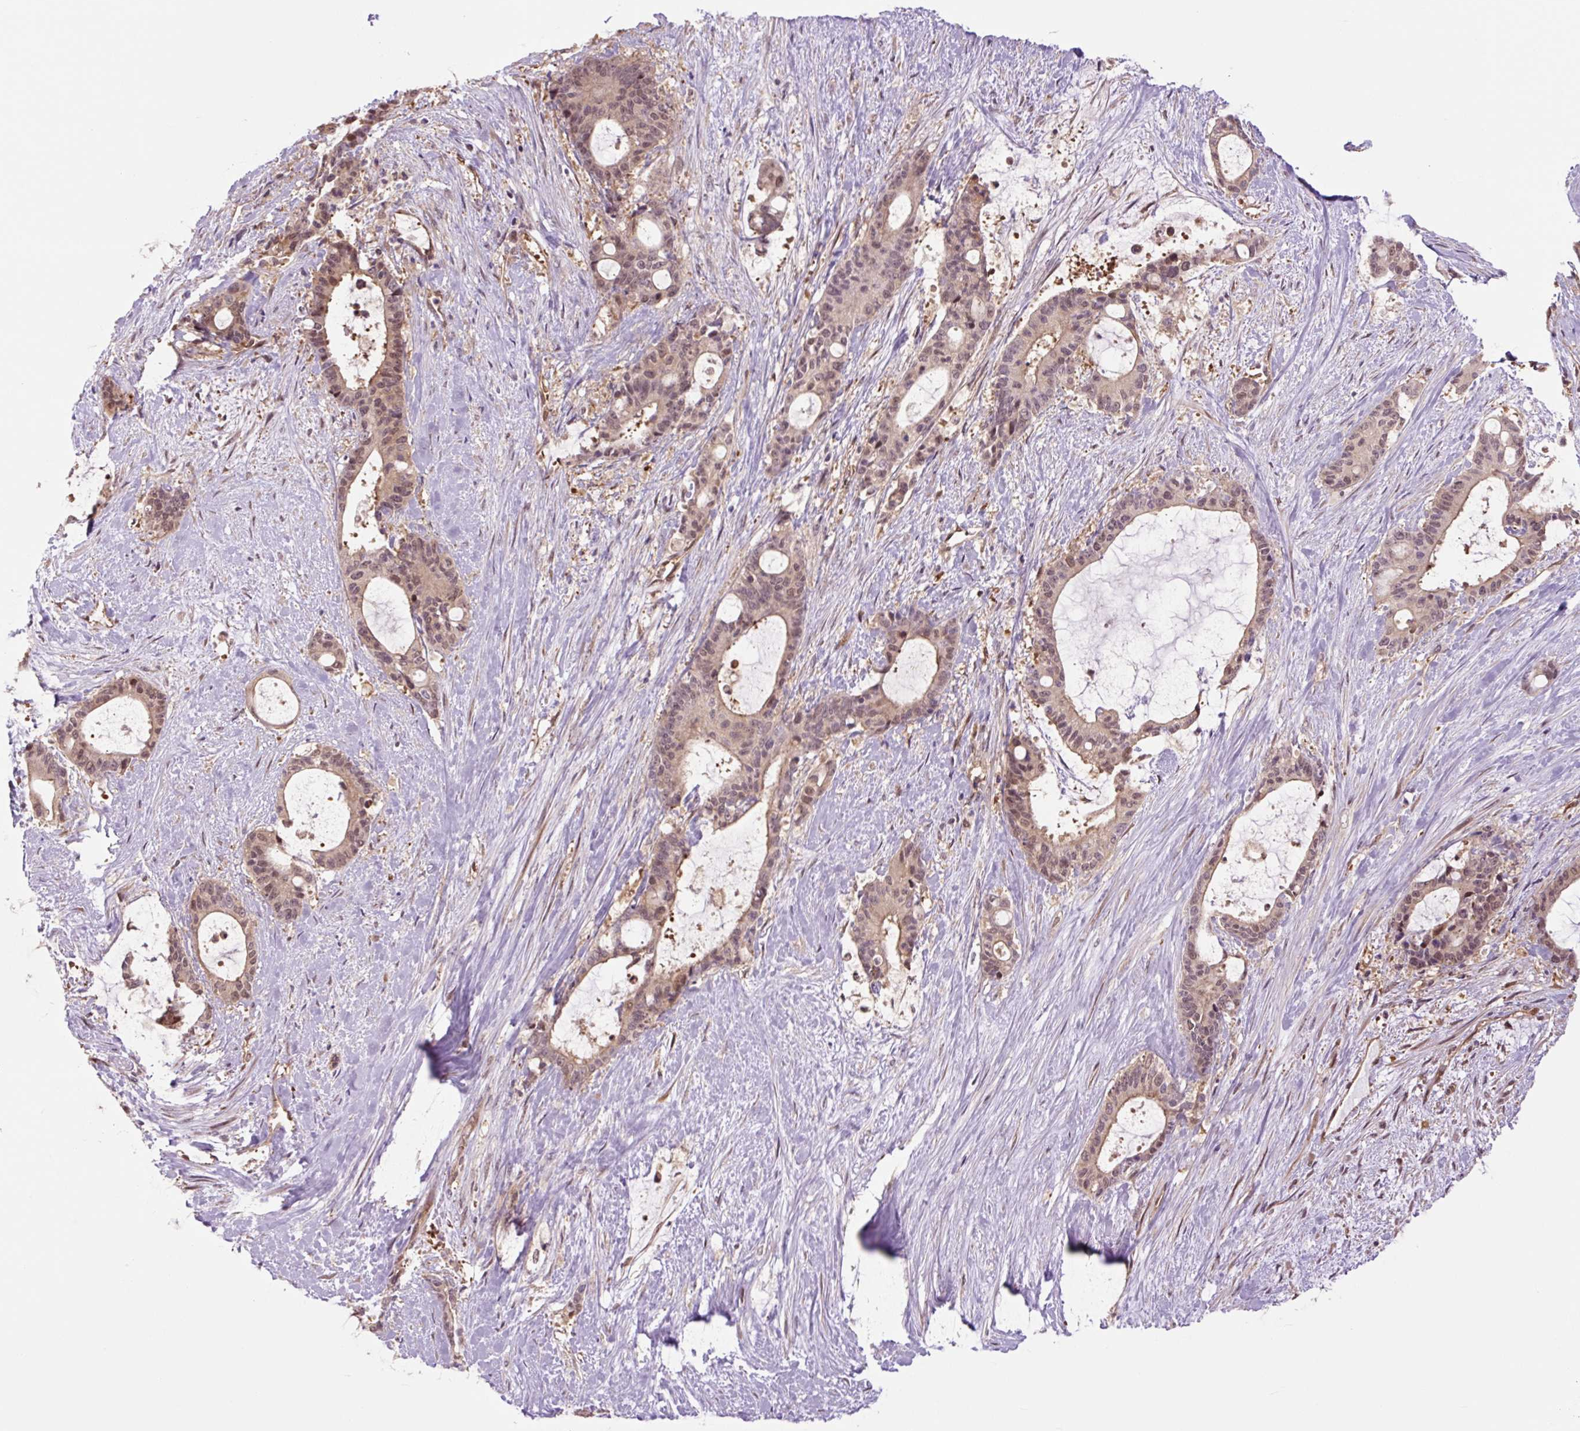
{"staining": {"intensity": "weak", "quantity": ">75%", "location": "cytoplasmic/membranous,nuclear"}, "tissue": "liver cancer", "cell_type": "Tumor cells", "image_type": "cancer", "snomed": [{"axis": "morphology", "description": "Normal tissue, NOS"}, {"axis": "morphology", "description": "Cholangiocarcinoma"}, {"axis": "topography", "description": "Liver"}, {"axis": "topography", "description": "Peripheral nerve tissue"}], "caption": "Liver cancer (cholangiocarcinoma) stained with immunohistochemistry (IHC) displays weak cytoplasmic/membranous and nuclear staining in about >75% of tumor cells.", "gene": "TPT1", "patient": {"sex": "female", "age": 73}}